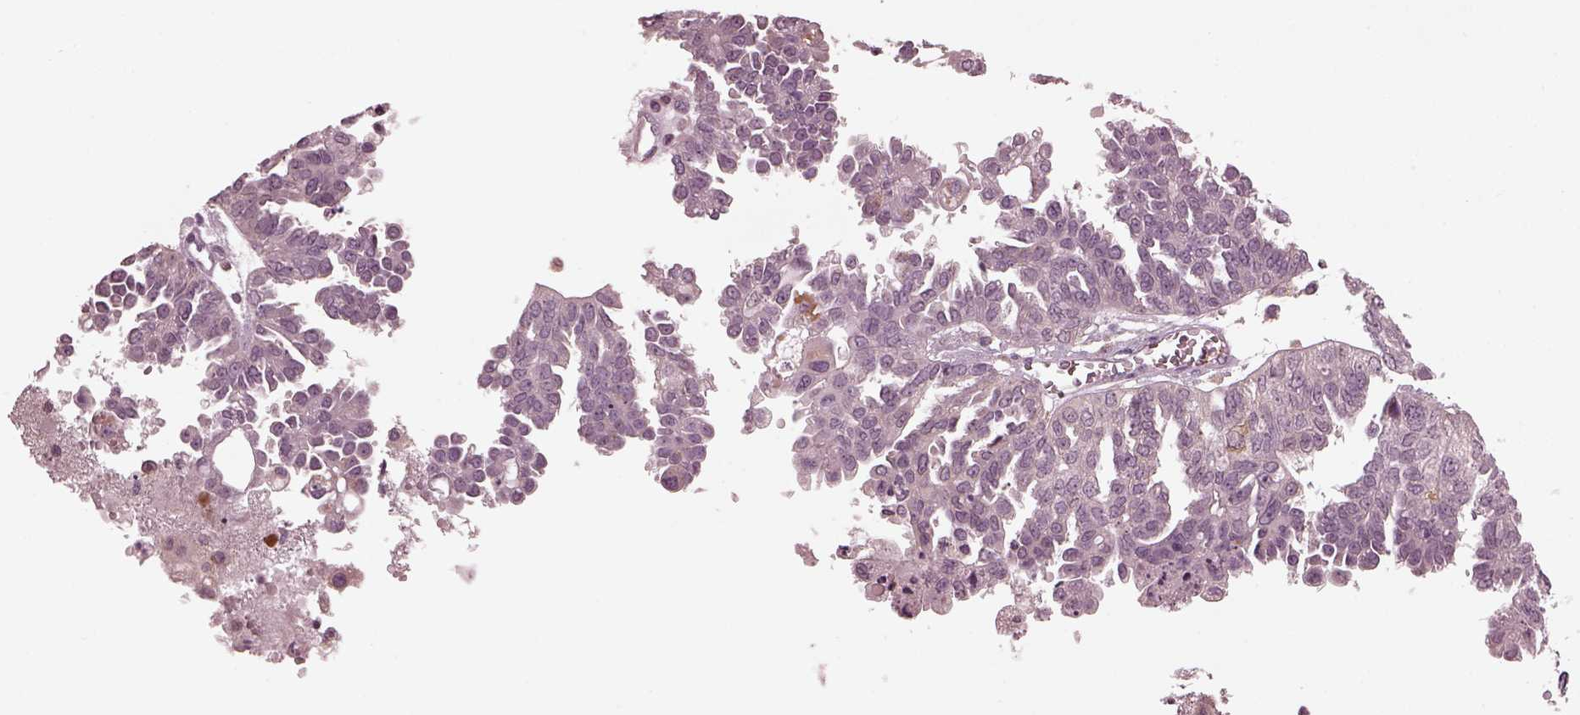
{"staining": {"intensity": "negative", "quantity": "none", "location": "none"}, "tissue": "ovarian cancer", "cell_type": "Tumor cells", "image_type": "cancer", "snomed": [{"axis": "morphology", "description": "Cystadenocarcinoma, serous, NOS"}, {"axis": "topography", "description": "Ovary"}], "caption": "Immunohistochemical staining of human ovarian cancer (serous cystadenocarcinoma) displays no significant expression in tumor cells.", "gene": "PSTPIP2", "patient": {"sex": "female", "age": 53}}